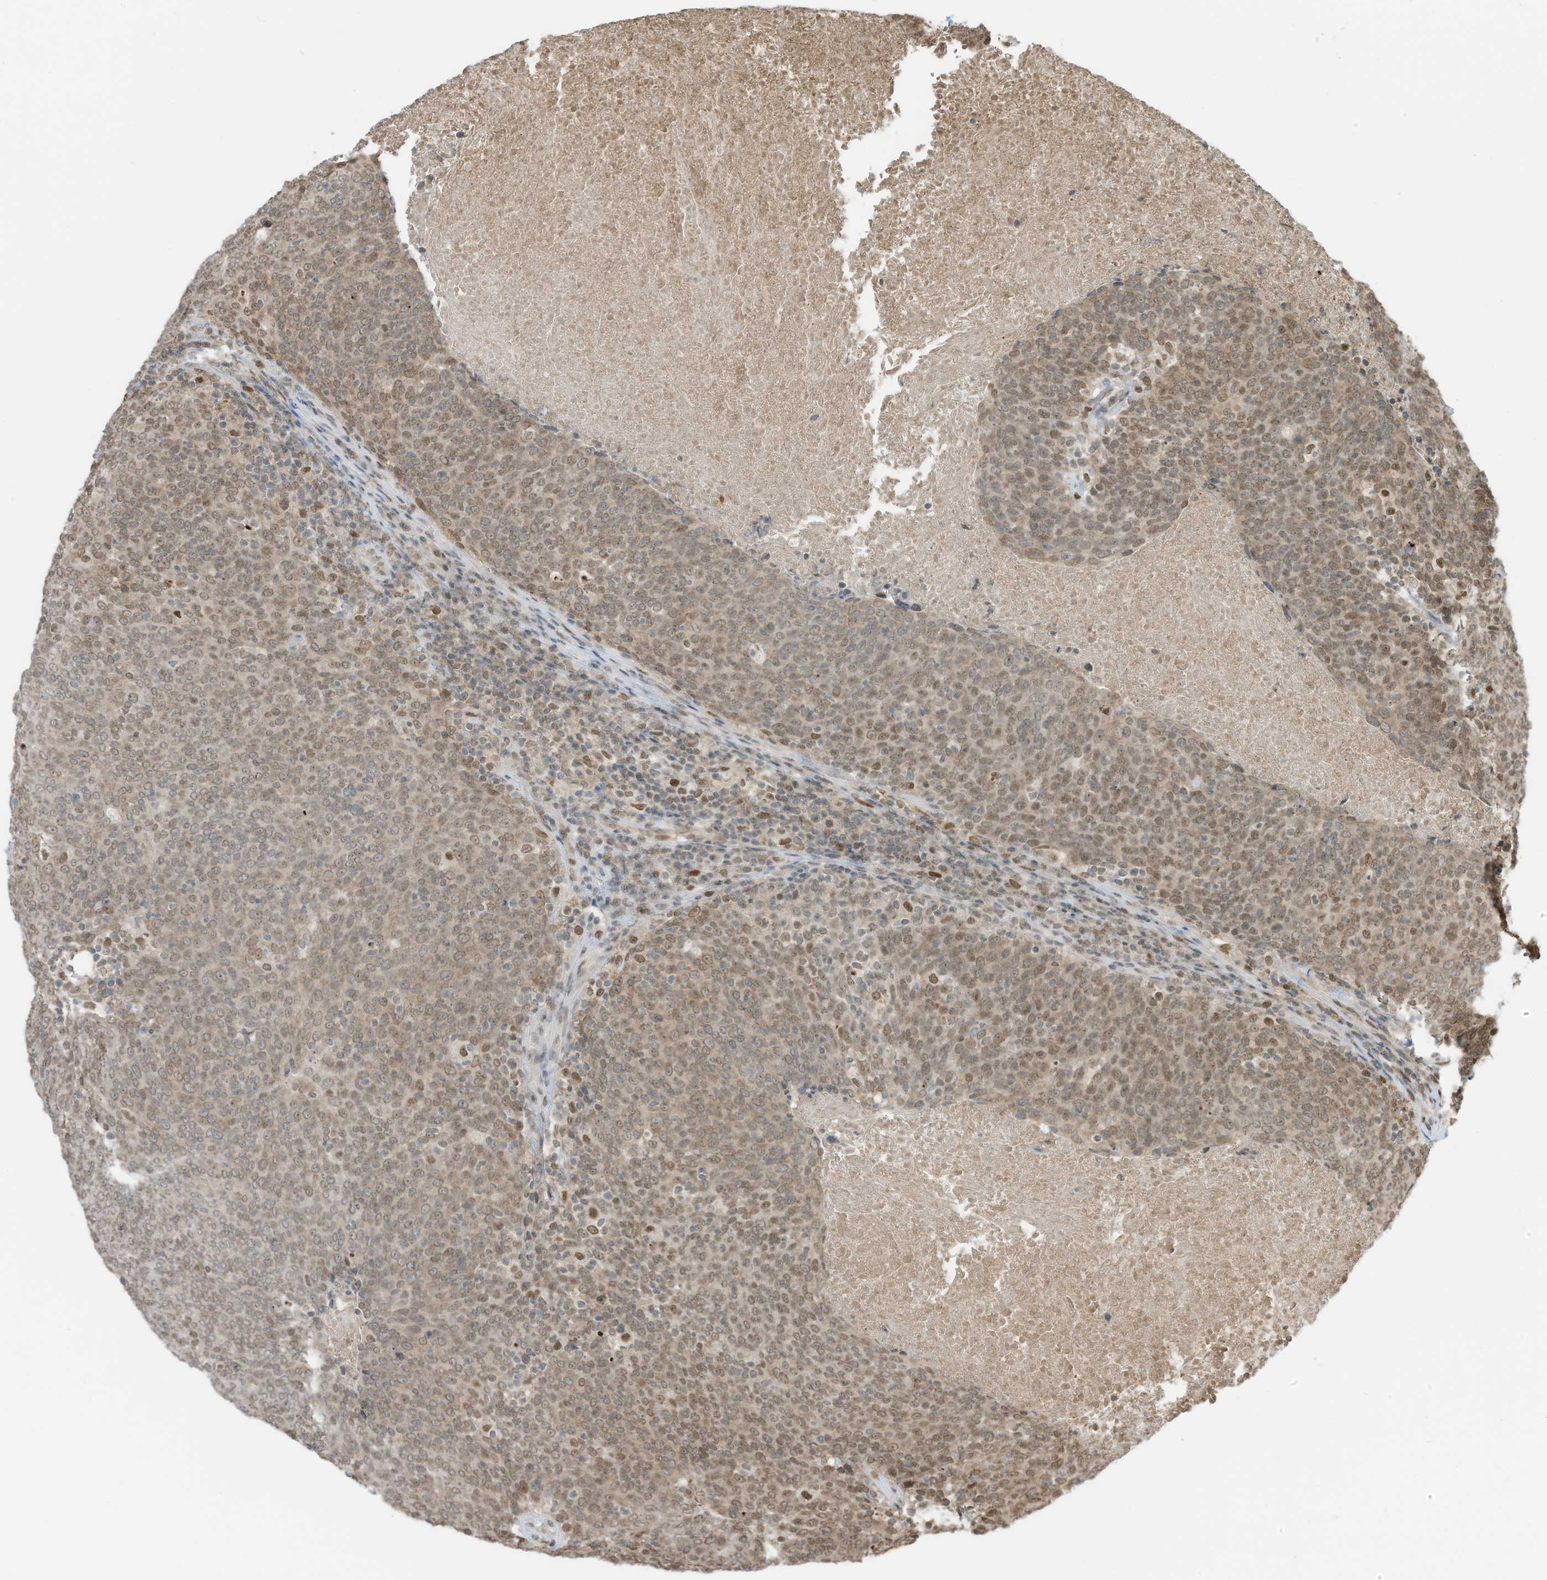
{"staining": {"intensity": "moderate", "quantity": "25%-75%", "location": "nuclear"}, "tissue": "head and neck cancer", "cell_type": "Tumor cells", "image_type": "cancer", "snomed": [{"axis": "morphology", "description": "Squamous cell carcinoma, NOS"}, {"axis": "morphology", "description": "Squamous cell carcinoma, metastatic, NOS"}, {"axis": "topography", "description": "Lymph node"}, {"axis": "topography", "description": "Head-Neck"}], "caption": "Head and neck cancer (squamous cell carcinoma) stained with a protein marker exhibits moderate staining in tumor cells.", "gene": "KPNB1", "patient": {"sex": "male", "age": 62}}